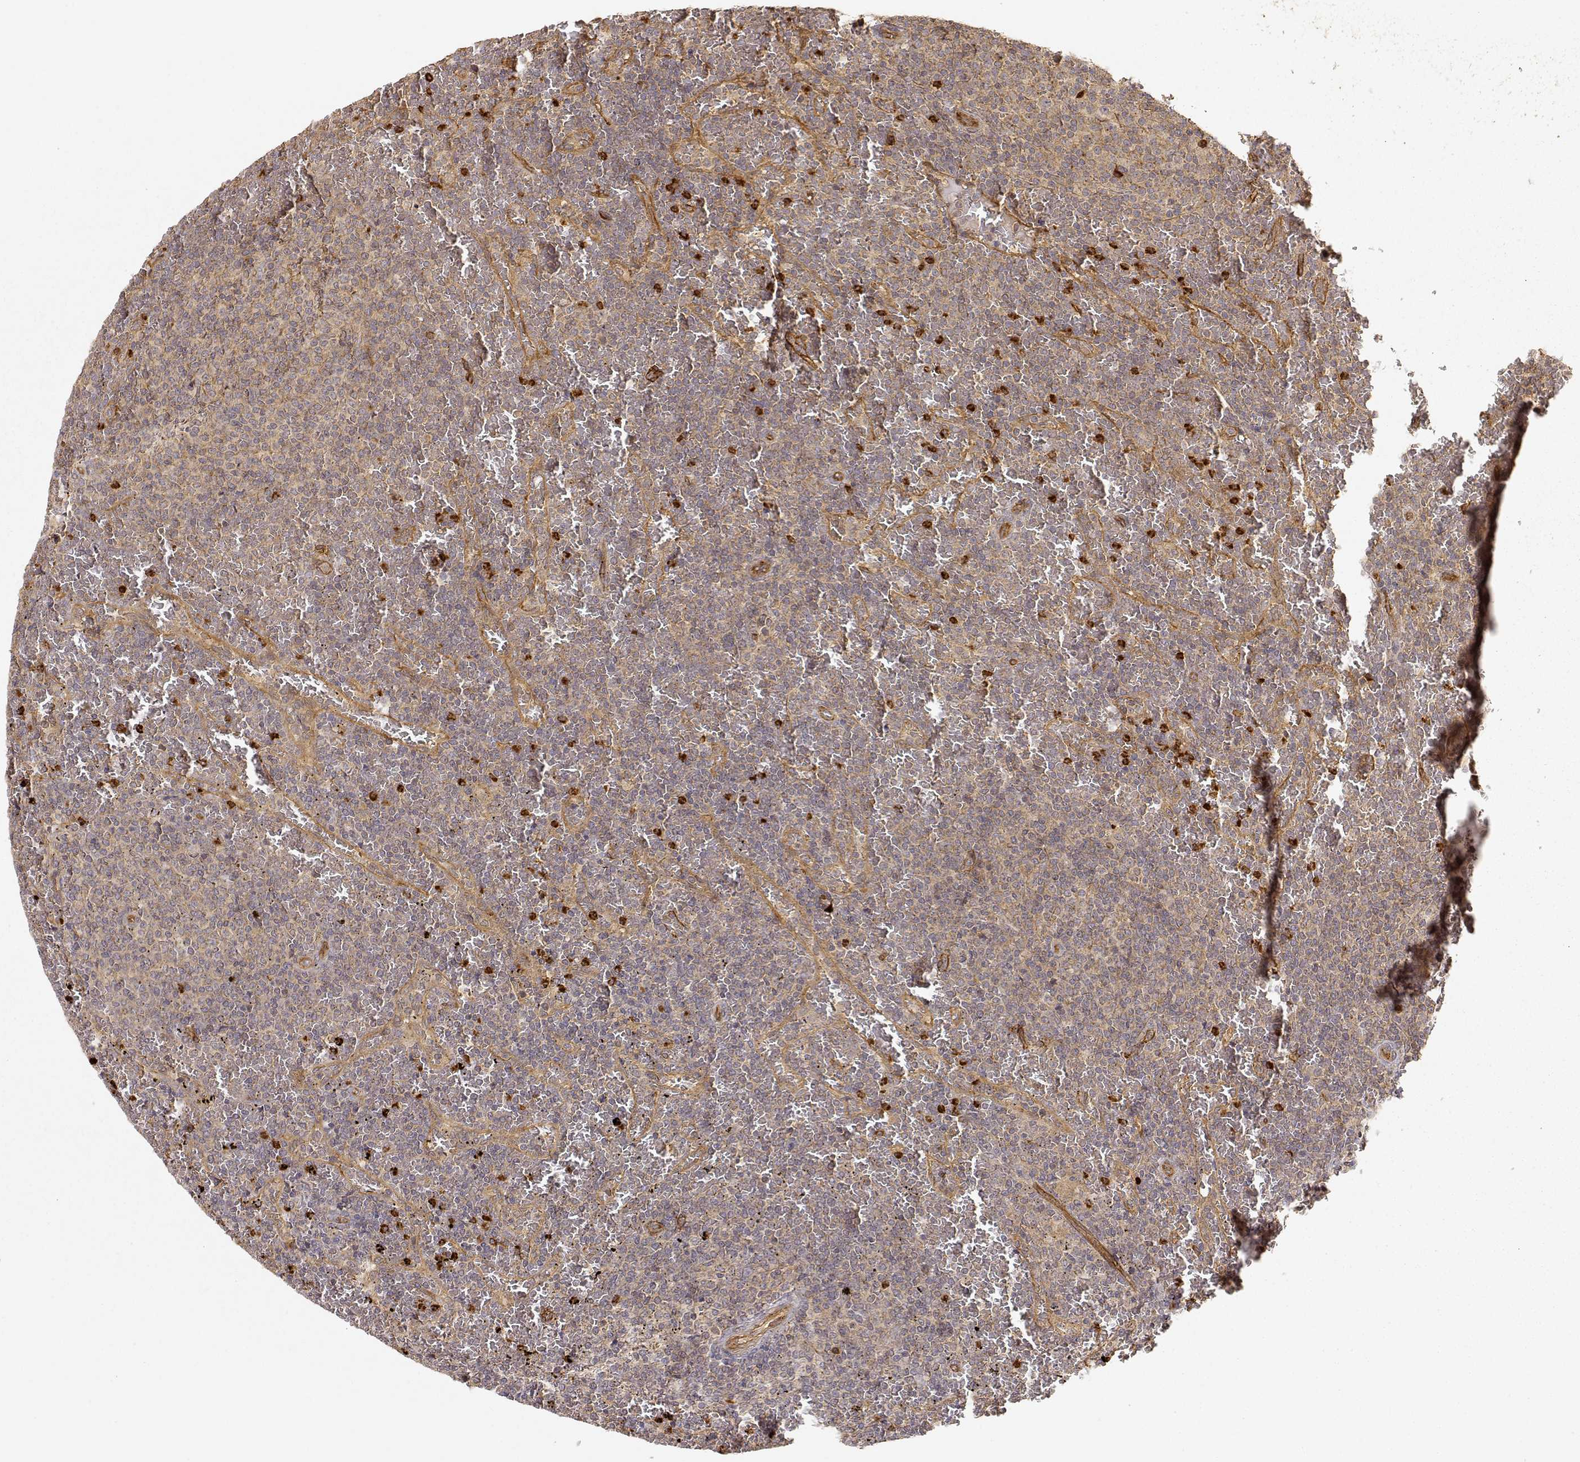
{"staining": {"intensity": "weak", "quantity": ">75%", "location": "cytoplasmic/membranous"}, "tissue": "lymphoma", "cell_type": "Tumor cells", "image_type": "cancer", "snomed": [{"axis": "morphology", "description": "Malignant lymphoma, non-Hodgkin's type, Low grade"}, {"axis": "topography", "description": "Spleen"}], "caption": "Immunohistochemistry histopathology image of human low-grade malignant lymphoma, non-Hodgkin's type stained for a protein (brown), which displays low levels of weak cytoplasmic/membranous positivity in about >75% of tumor cells.", "gene": "CDK5RAP2", "patient": {"sex": "female", "age": 77}}